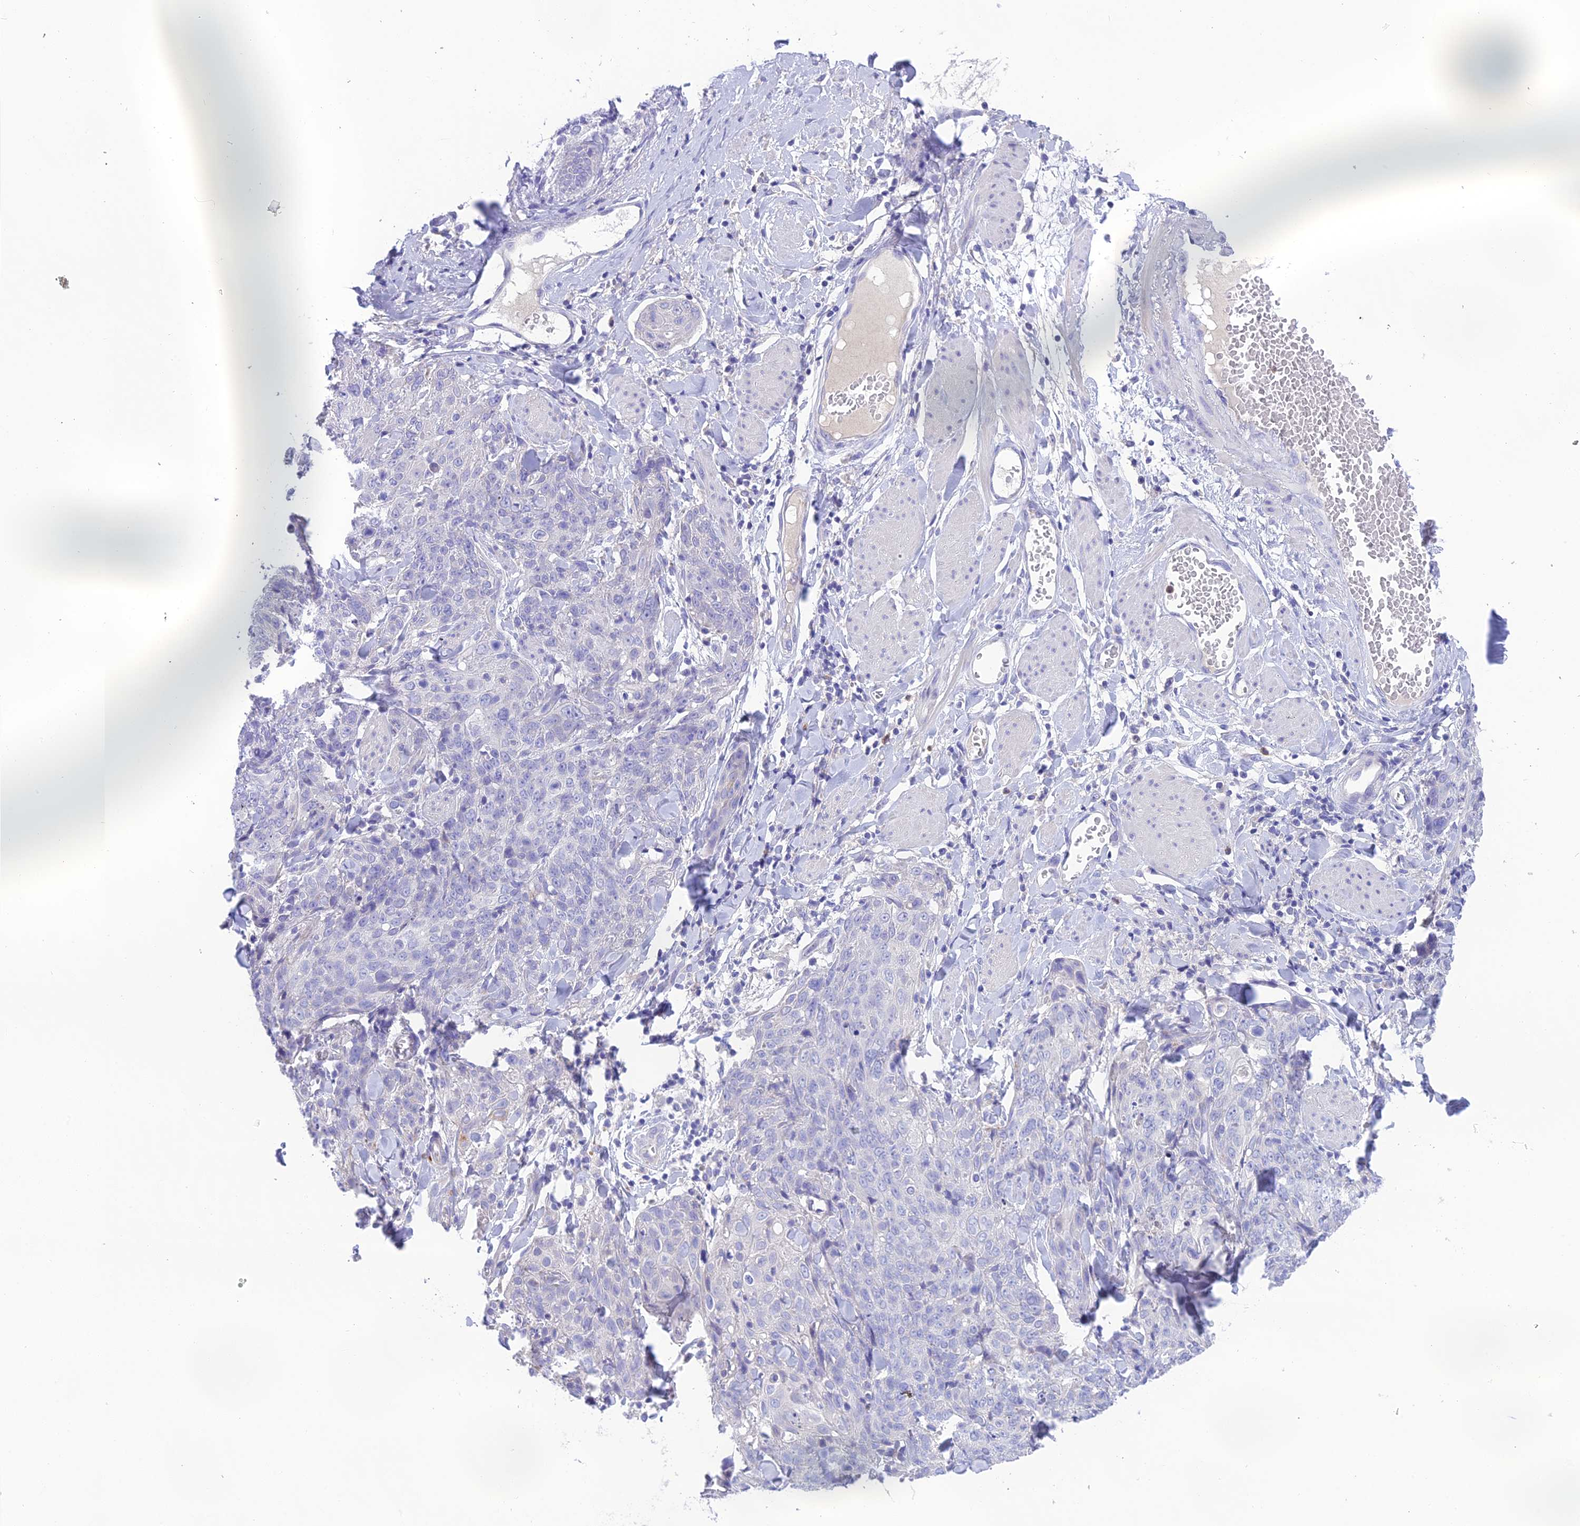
{"staining": {"intensity": "negative", "quantity": "none", "location": "none"}, "tissue": "skin cancer", "cell_type": "Tumor cells", "image_type": "cancer", "snomed": [{"axis": "morphology", "description": "Squamous cell carcinoma, NOS"}, {"axis": "topography", "description": "Skin"}, {"axis": "topography", "description": "Vulva"}], "caption": "IHC image of neoplastic tissue: human squamous cell carcinoma (skin) stained with DAB reveals no significant protein positivity in tumor cells. Brightfield microscopy of immunohistochemistry stained with DAB (3,3'-diaminobenzidine) (brown) and hematoxylin (blue), captured at high magnification.", "gene": "KIAA0408", "patient": {"sex": "female", "age": 85}}